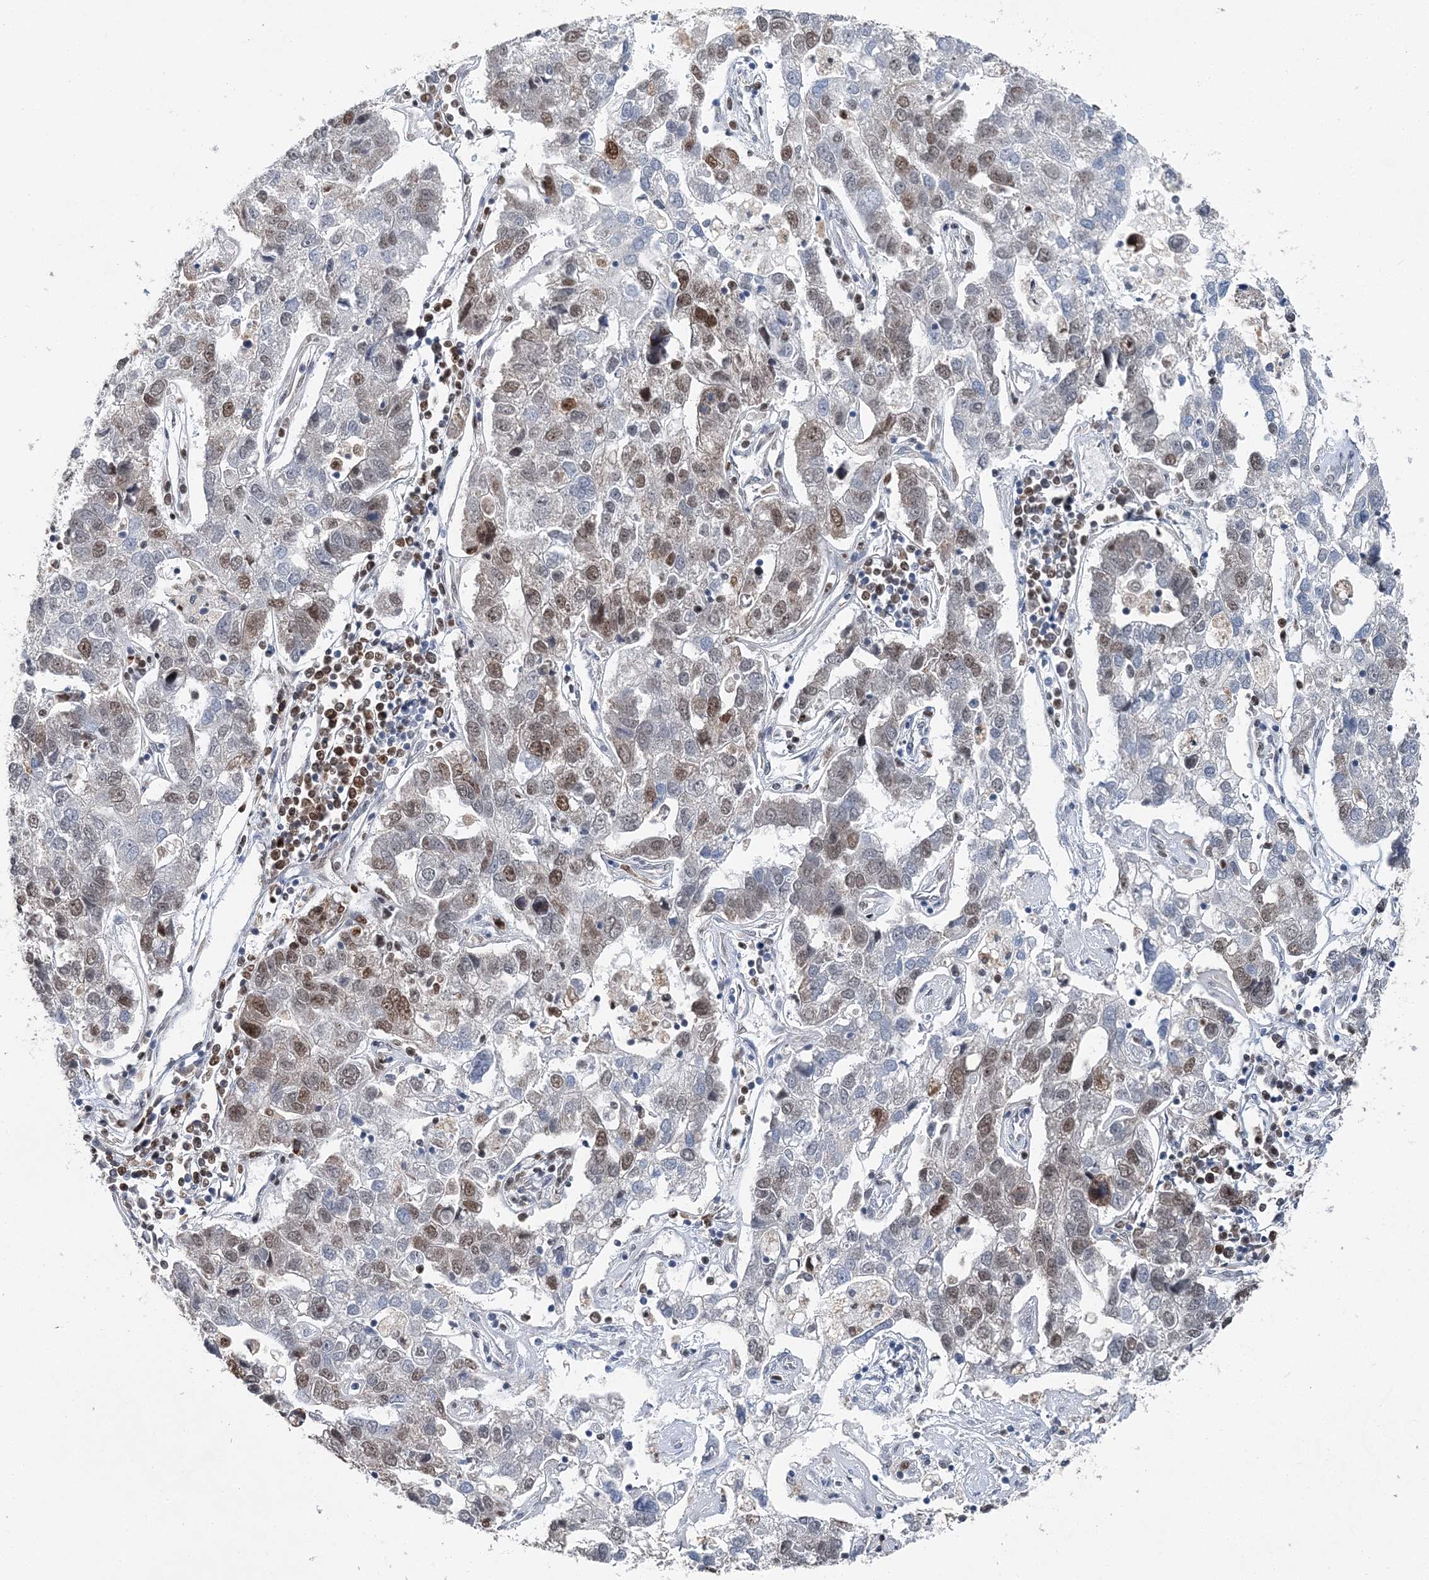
{"staining": {"intensity": "strong", "quantity": "25%-75%", "location": "nuclear"}, "tissue": "pancreatic cancer", "cell_type": "Tumor cells", "image_type": "cancer", "snomed": [{"axis": "morphology", "description": "Adenocarcinoma, NOS"}, {"axis": "topography", "description": "Pancreas"}], "caption": "Pancreatic cancer was stained to show a protein in brown. There is high levels of strong nuclear expression in approximately 25%-75% of tumor cells.", "gene": "HAT1", "patient": {"sex": "female", "age": 61}}